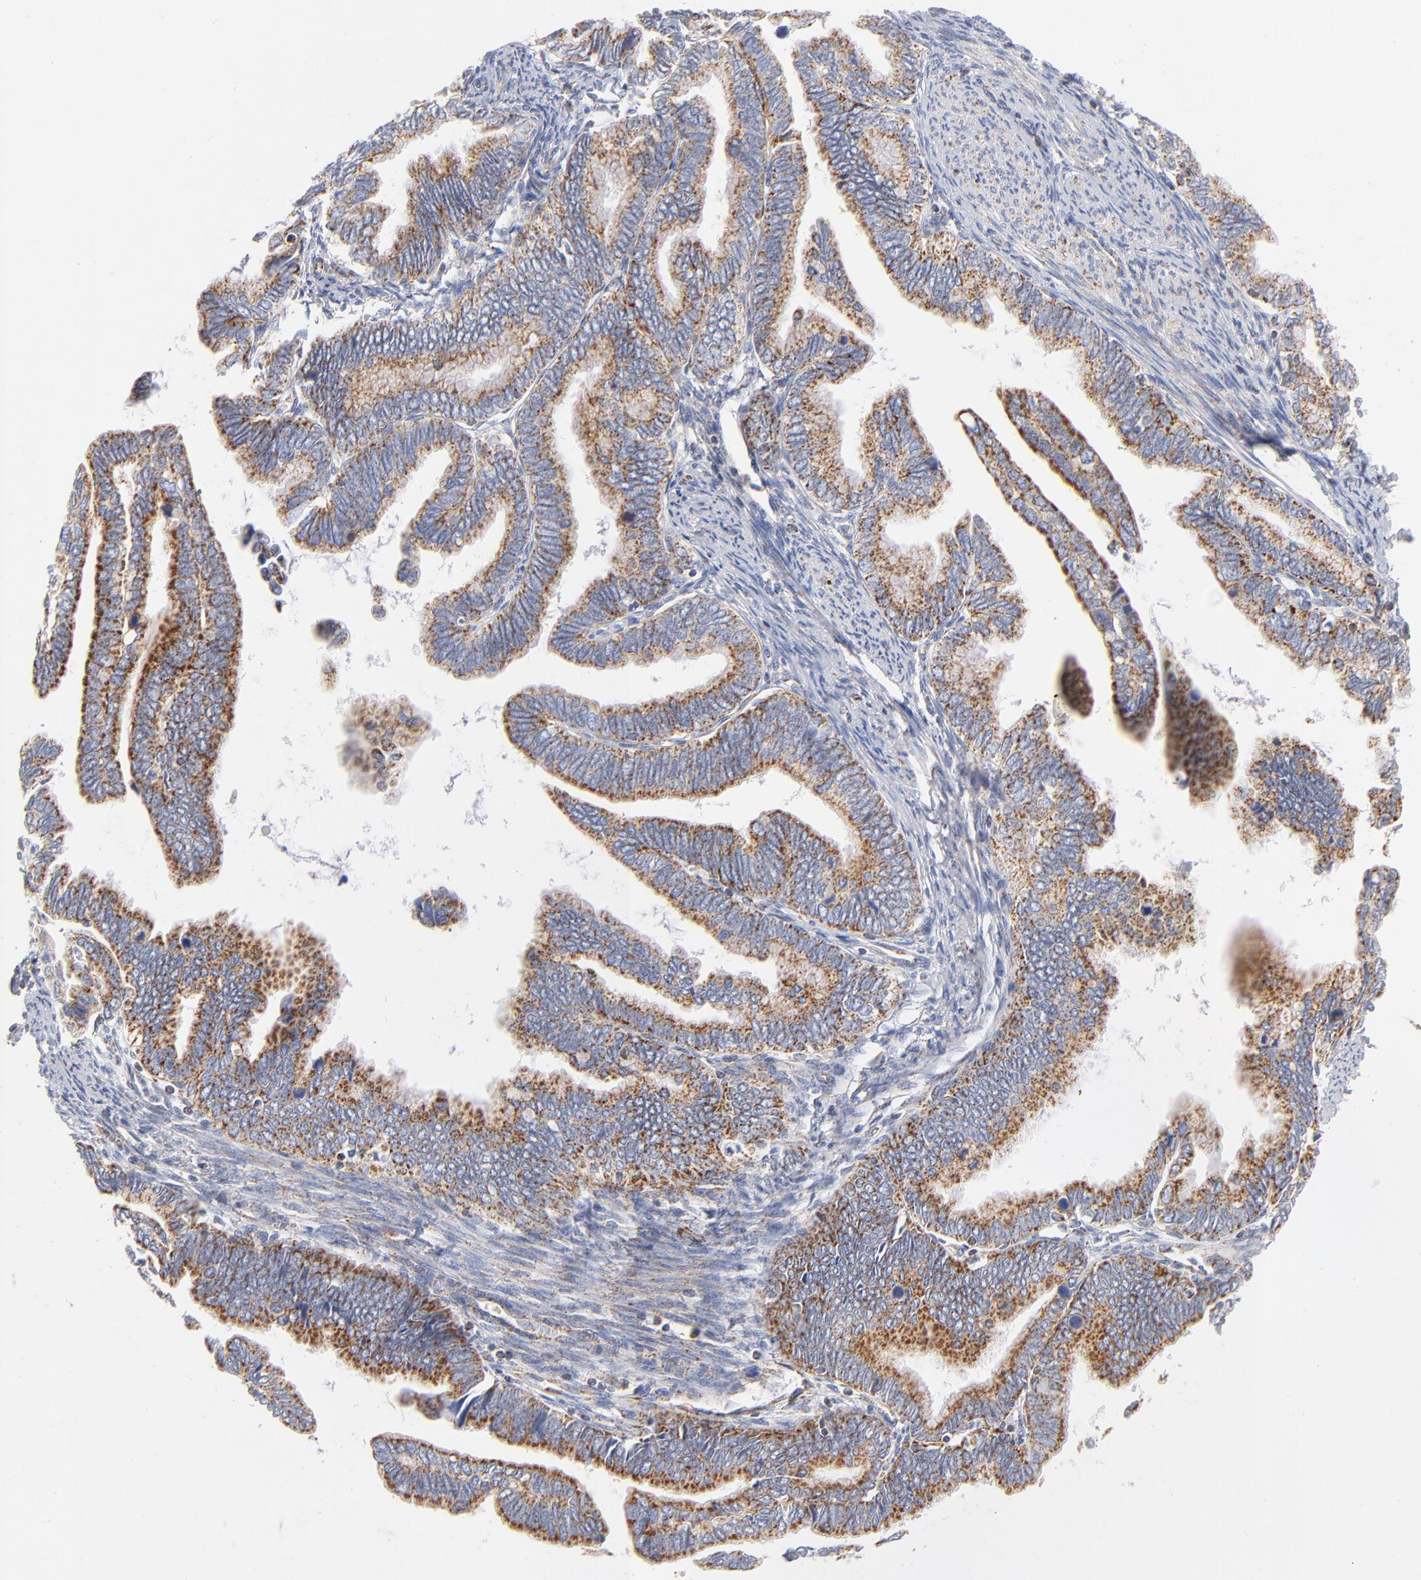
{"staining": {"intensity": "moderate", "quantity": ">75%", "location": "cytoplasmic/membranous"}, "tissue": "cervical cancer", "cell_type": "Tumor cells", "image_type": "cancer", "snomed": [{"axis": "morphology", "description": "Adenocarcinoma, NOS"}, {"axis": "topography", "description": "Cervix"}], "caption": "Immunohistochemistry micrograph of human cervical cancer stained for a protein (brown), which reveals medium levels of moderate cytoplasmic/membranous expression in about >75% of tumor cells.", "gene": "DLAT", "patient": {"sex": "female", "age": 49}}